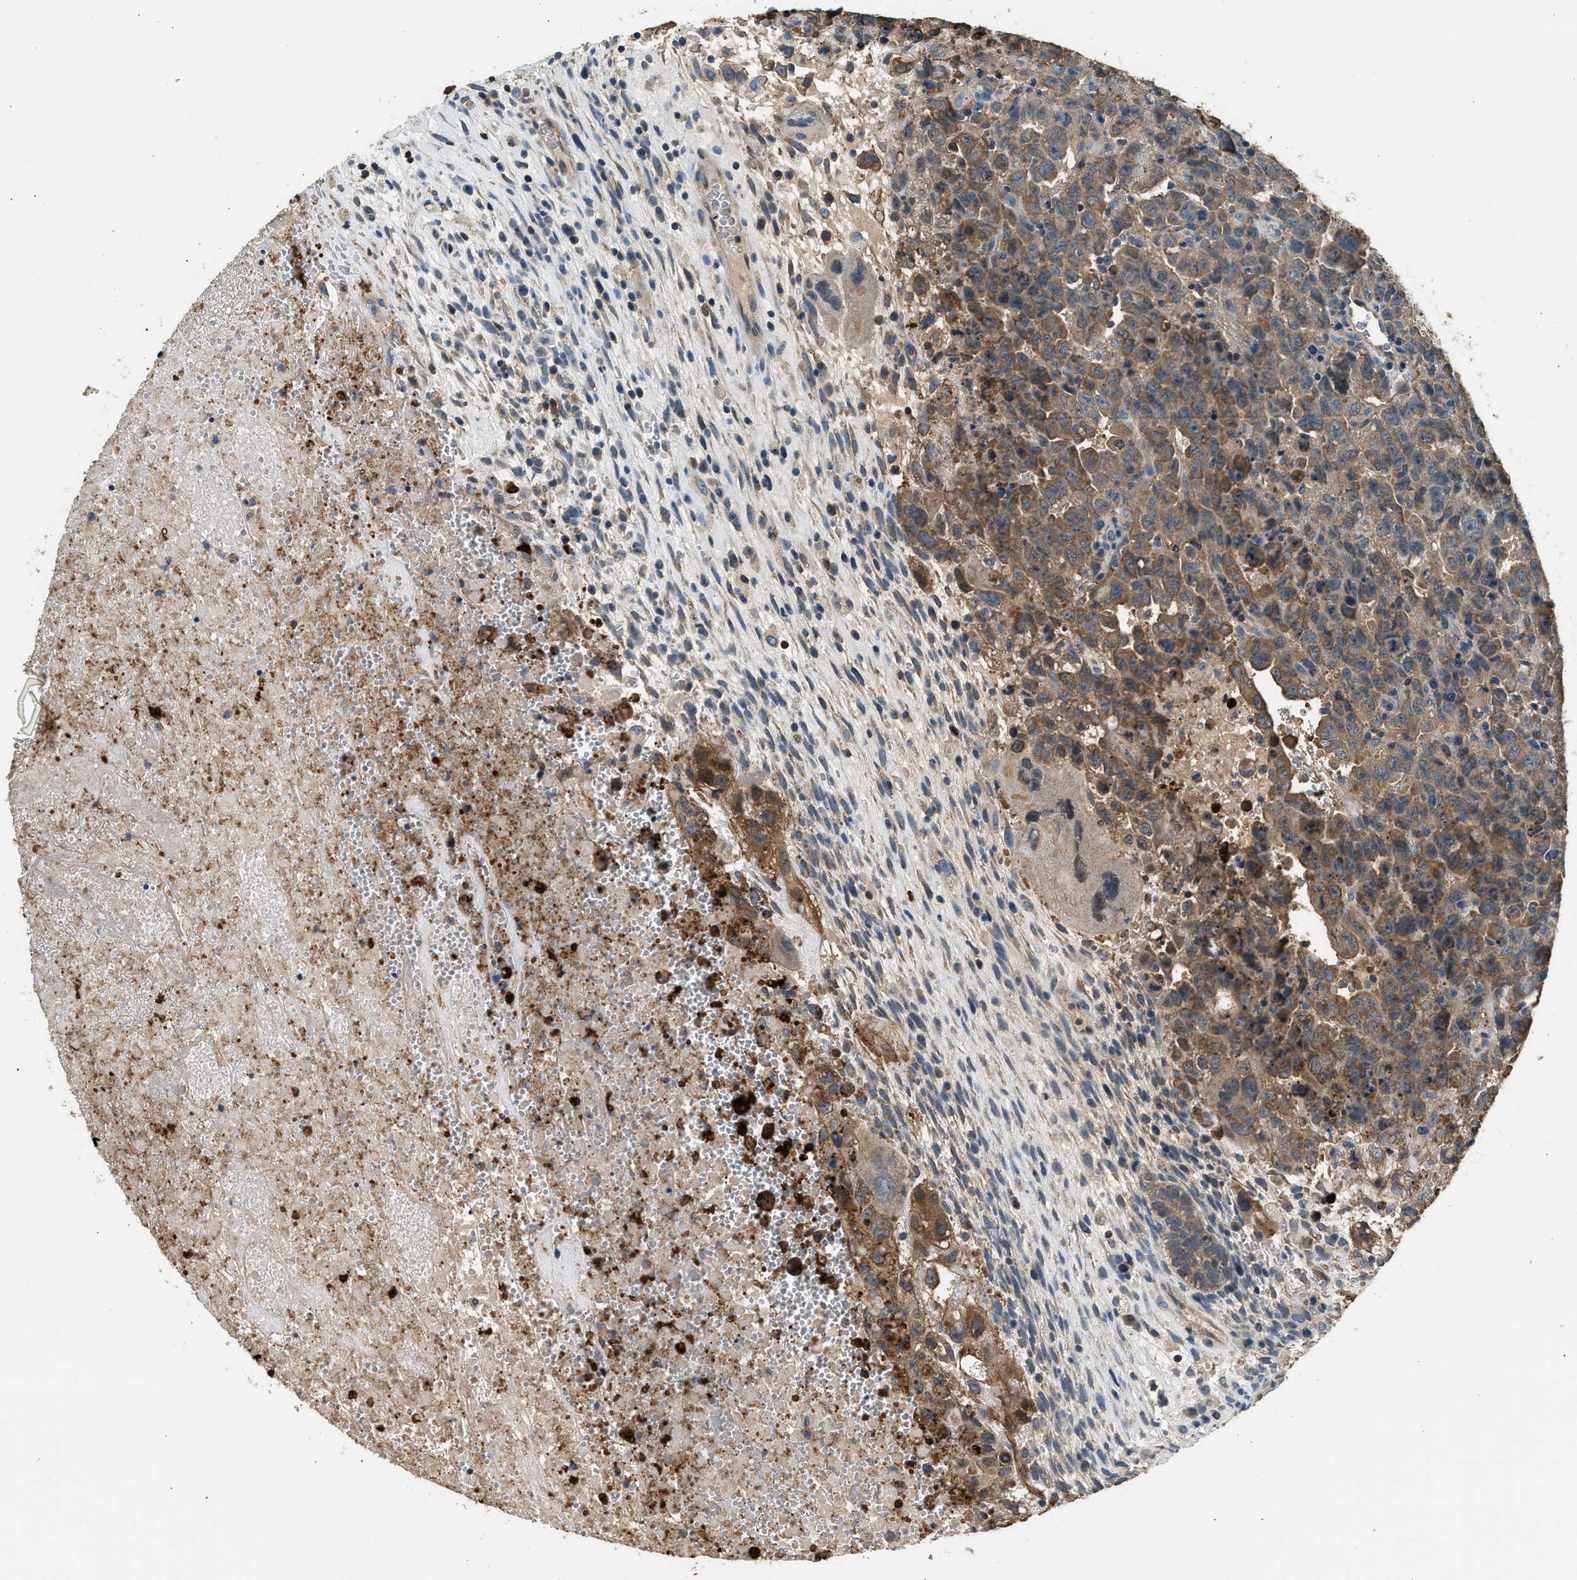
{"staining": {"intensity": "moderate", "quantity": ">75%", "location": "cytoplasmic/membranous"}, "tissue": "testis cancer", "cell_type": "Tumor cells", "image_type": "cancer", "snomed": [{"axis": "morphology", "description": "Carcinoma, Embryonal, NOS"}, {"axis": "topography", "description": "Testis"}], "caption": "Tumor cells display moderate cytoplasmic/membranous staining in approximately >75% of cells in testis embryonal carcinoma.", "gene": "ANXA3", "patient": {"sex": "male", "age": 28}}